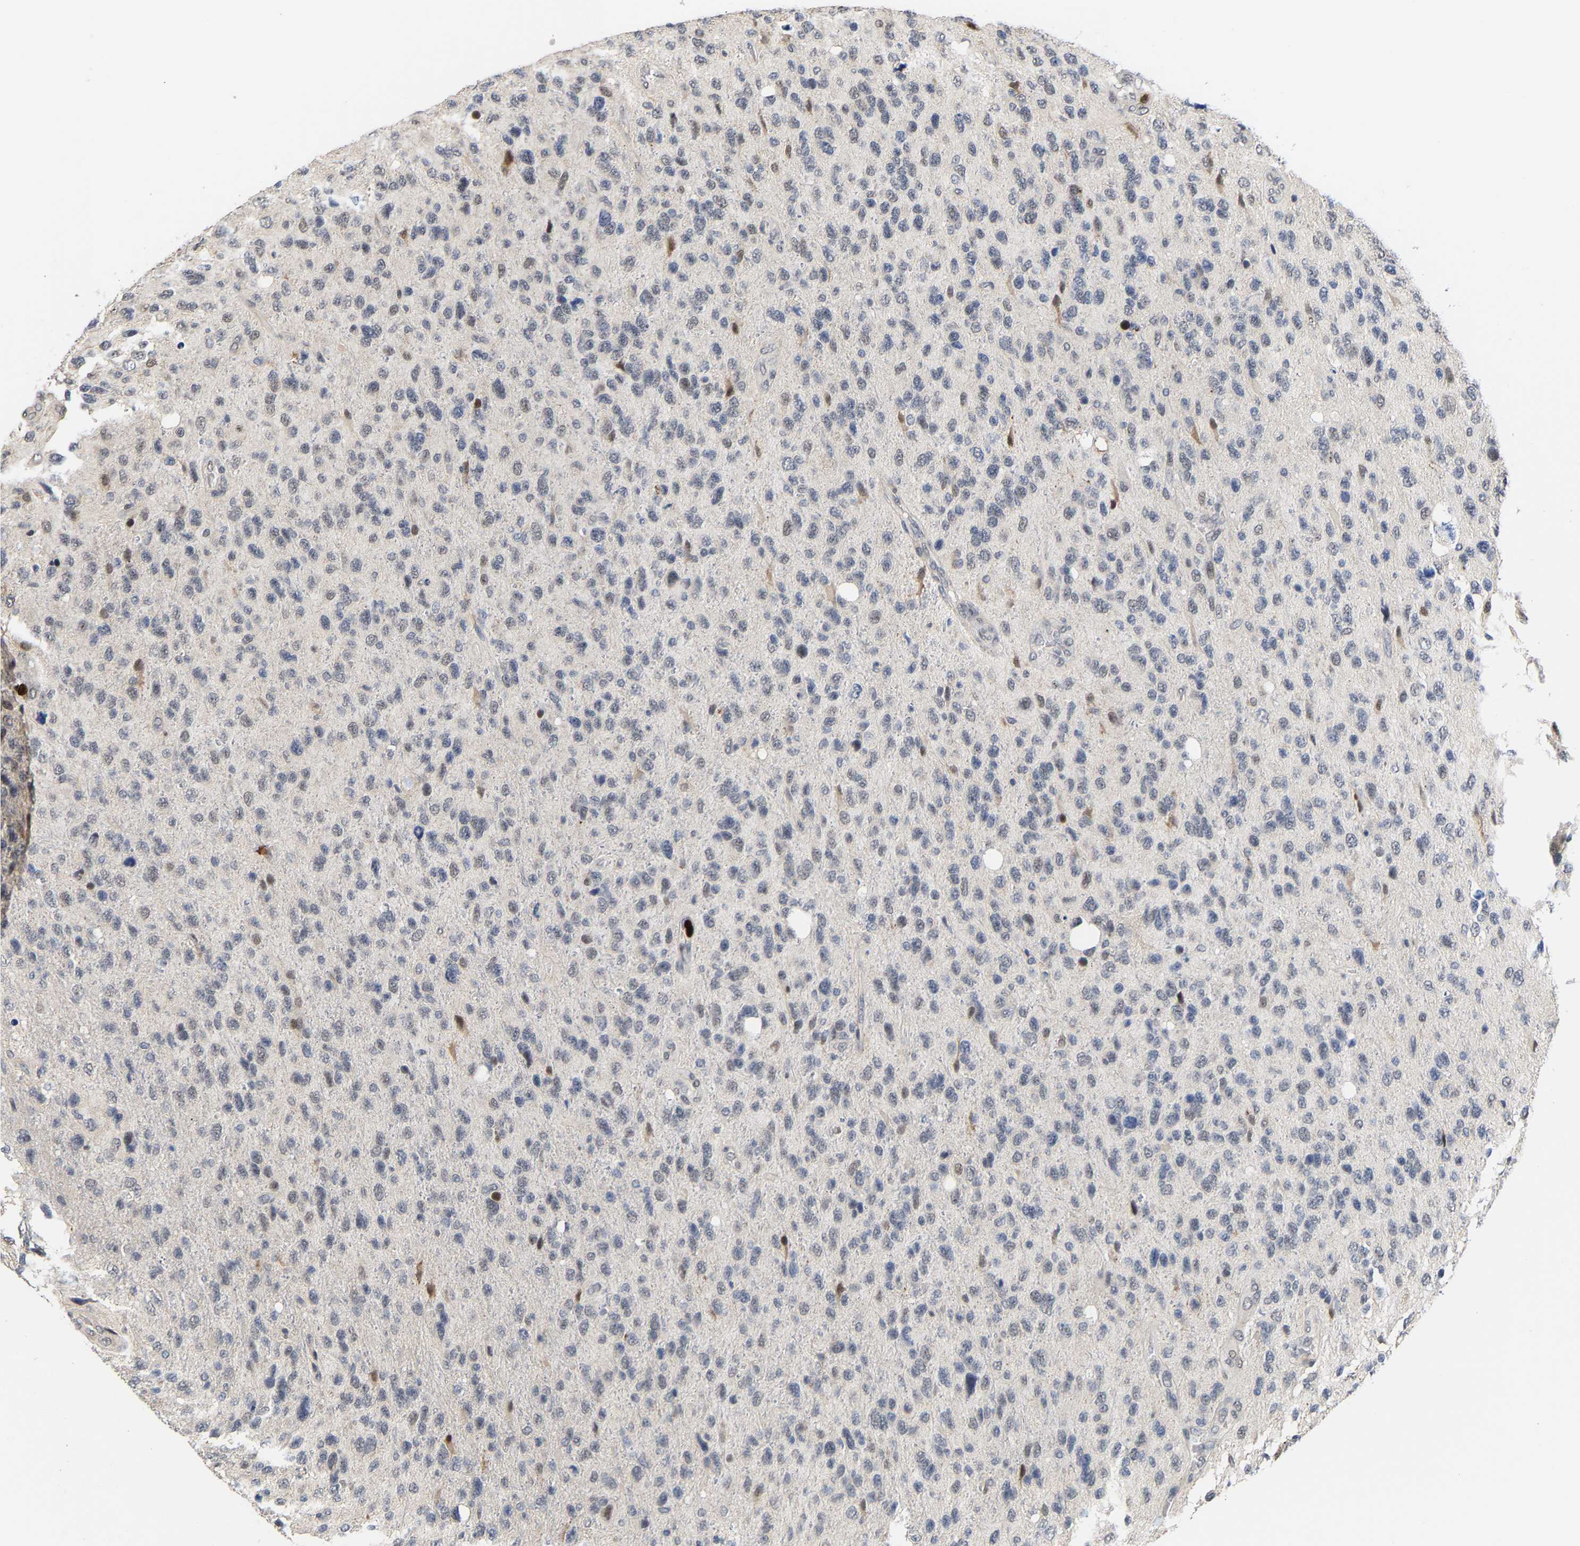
{"staining": {"intensity": "weak", "quantity": "<25%", "location": "nuclear"}, "tissue": "glioma", "cell_type": "Tumor cells", "image_type": "cancer", "snomed": [{"axis": "morphology", "description": "Glioma, malignant, High grade"}, {"axis": "topography", "description": "Brain"}], "caption": "The histopathology image reveals no significant expression in tumor cells of glioma. Brightfield microscopy of IHC stained with DAB (3,3'-diaminobenzidine) (brown) and hematoxylin (blue), captured at high magnification.", "gene": "TDRD7", "patient": {"sex": "female", "age": 58}}